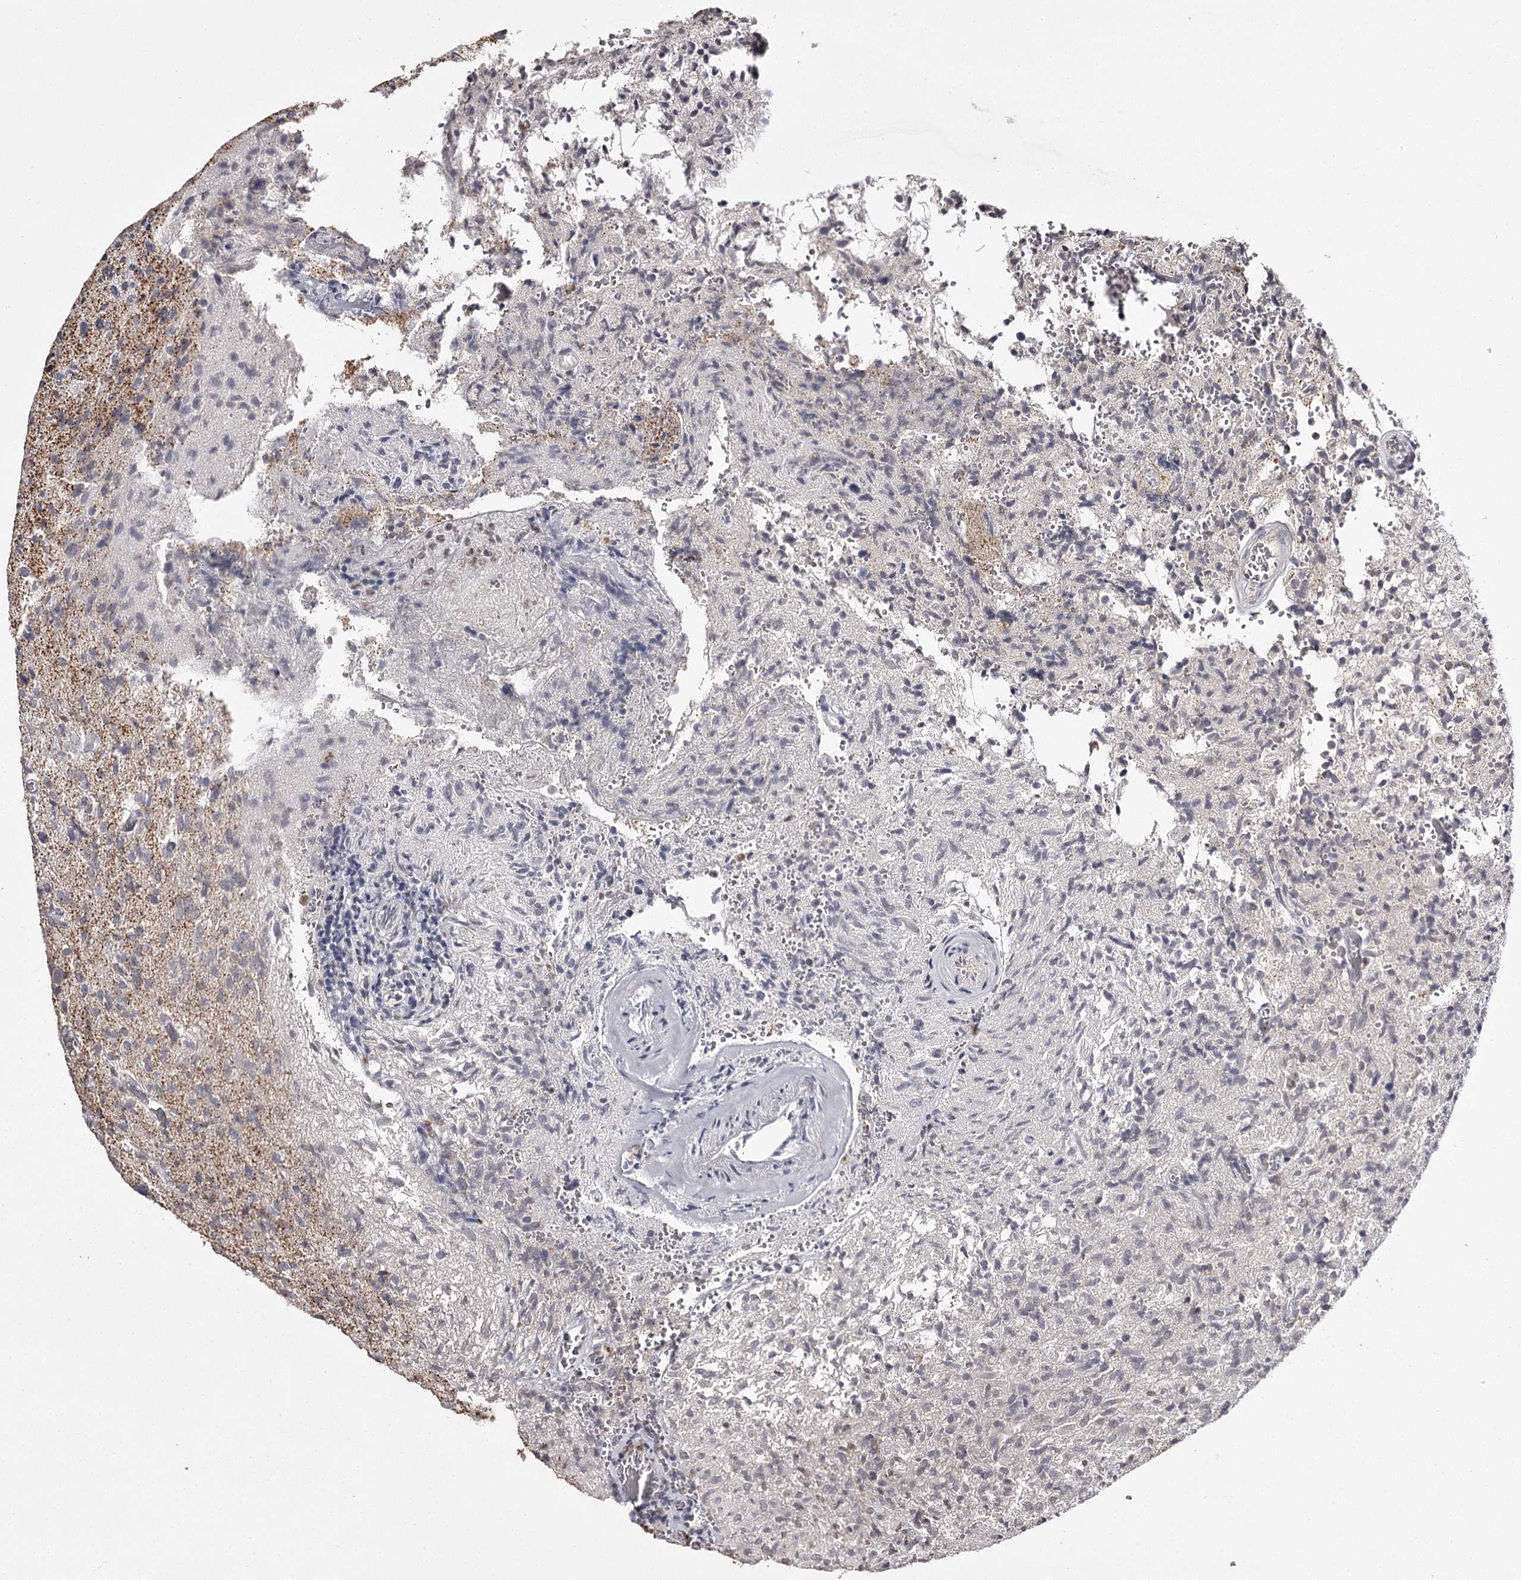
{"staining": {"intensity": "negative", "quantity": "none", "location": "none"}, "tissue": "glioma", "cell_type": "Tumor cells", "image_type": "cancer", "snomed": [{"axis": "morphology", "description": "Glioma, malignant, High grade"}, {"axis": "topography", "description": "Brain"}], "caption": "Immunohistochemical staining of glioma demonstrates no significant staining in tumor cells.", "gene": "SLC32A1", "patient": {"sex": "female", "age": 57}}